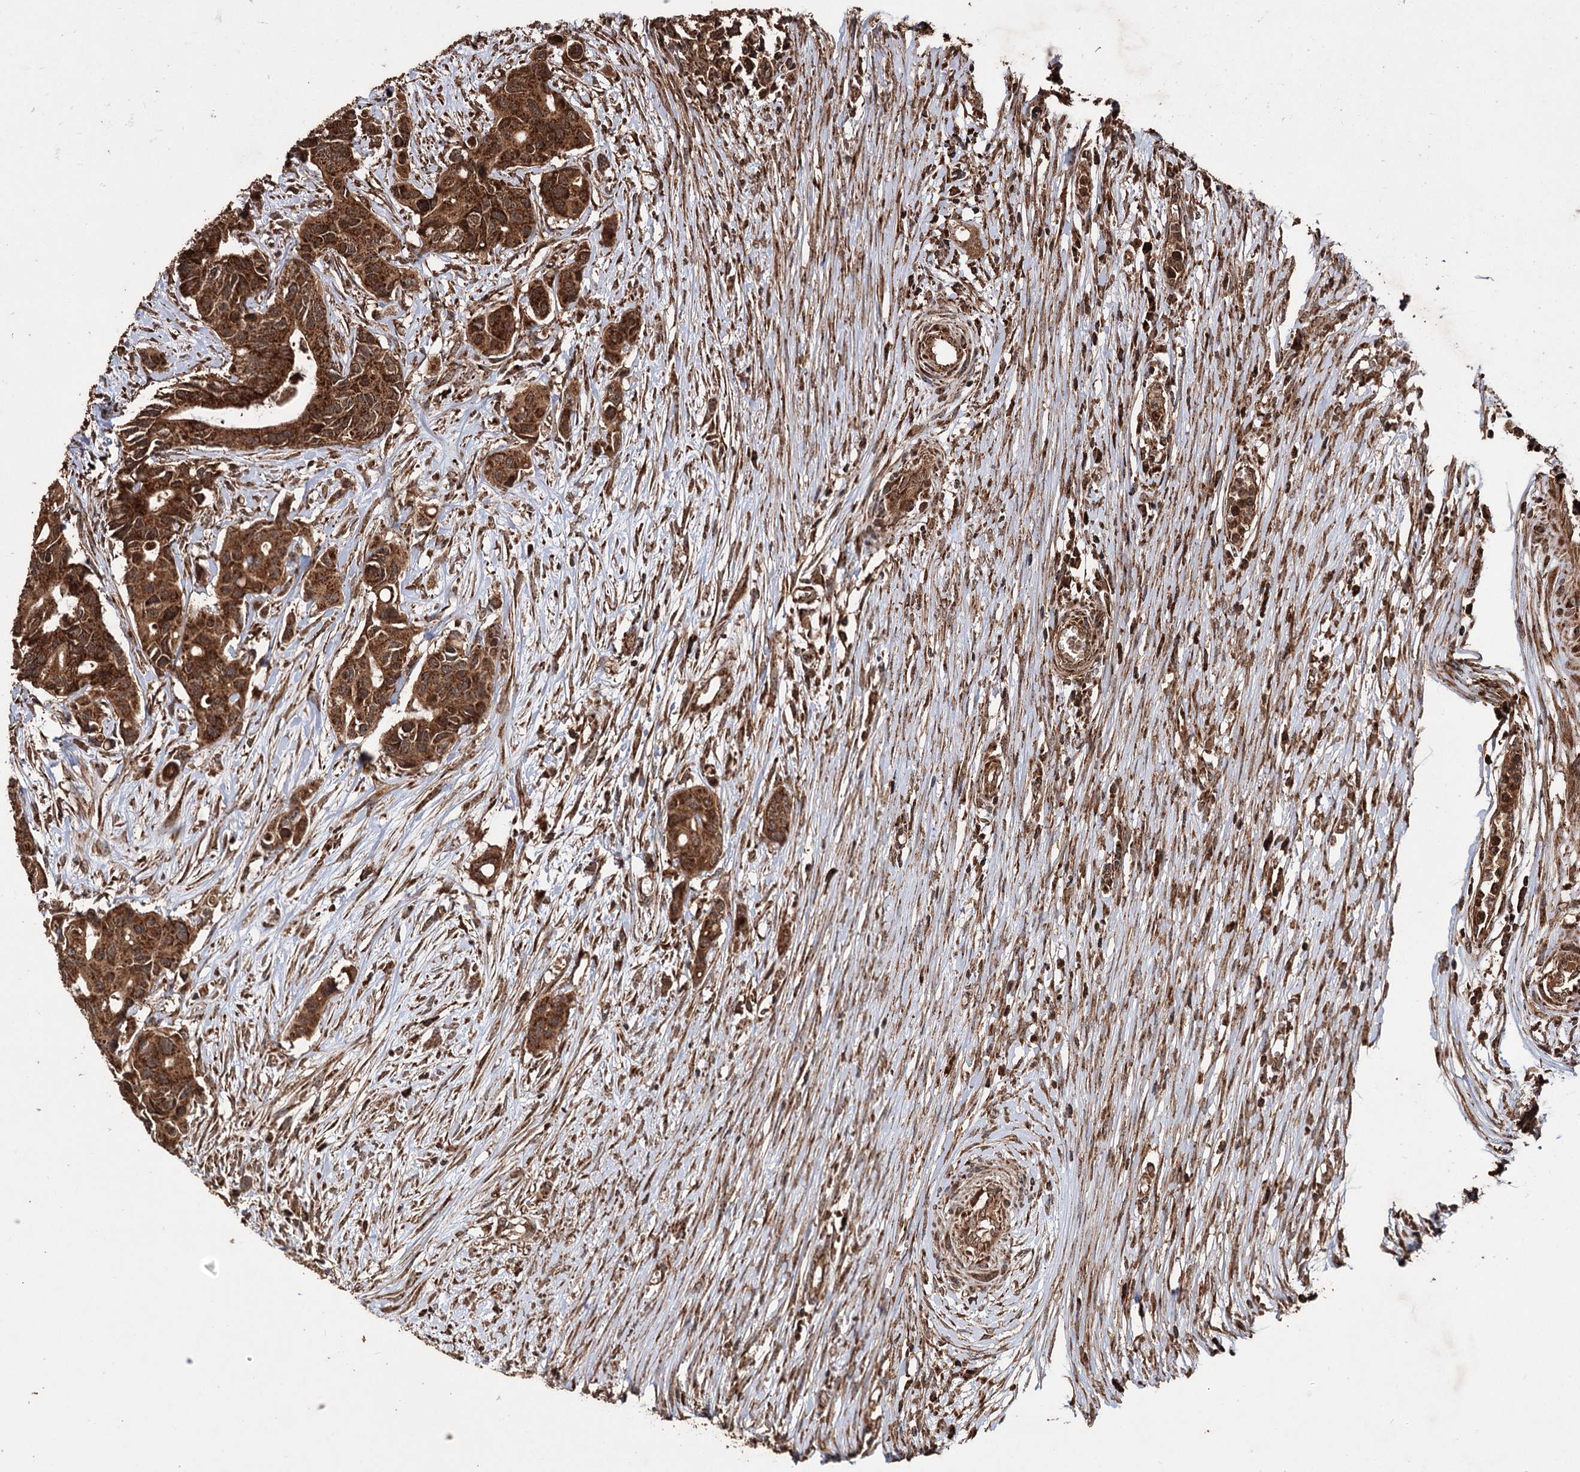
{"staining": {"intensity": "strong", "quantity": ">75%", "location": "cytoplasmic/membranous"}, "tissue": "colorectal cancer", "cell_type": "Tumor cells", "image_type": "cancer", "snomed": [{"axis": "morphology", "description": "Adenocarcinoma, NOS"}, {"axis": "topography", "description": "Colon"}], "caption": "Colorectal adenocarcinoma tissue displays strong cytoplasmic/membranous expression in about >75% of tumor cells, visualized by immunohistochemistry.", "gene": "IPO4", "patient": {"sex": "male", "age": 77}}